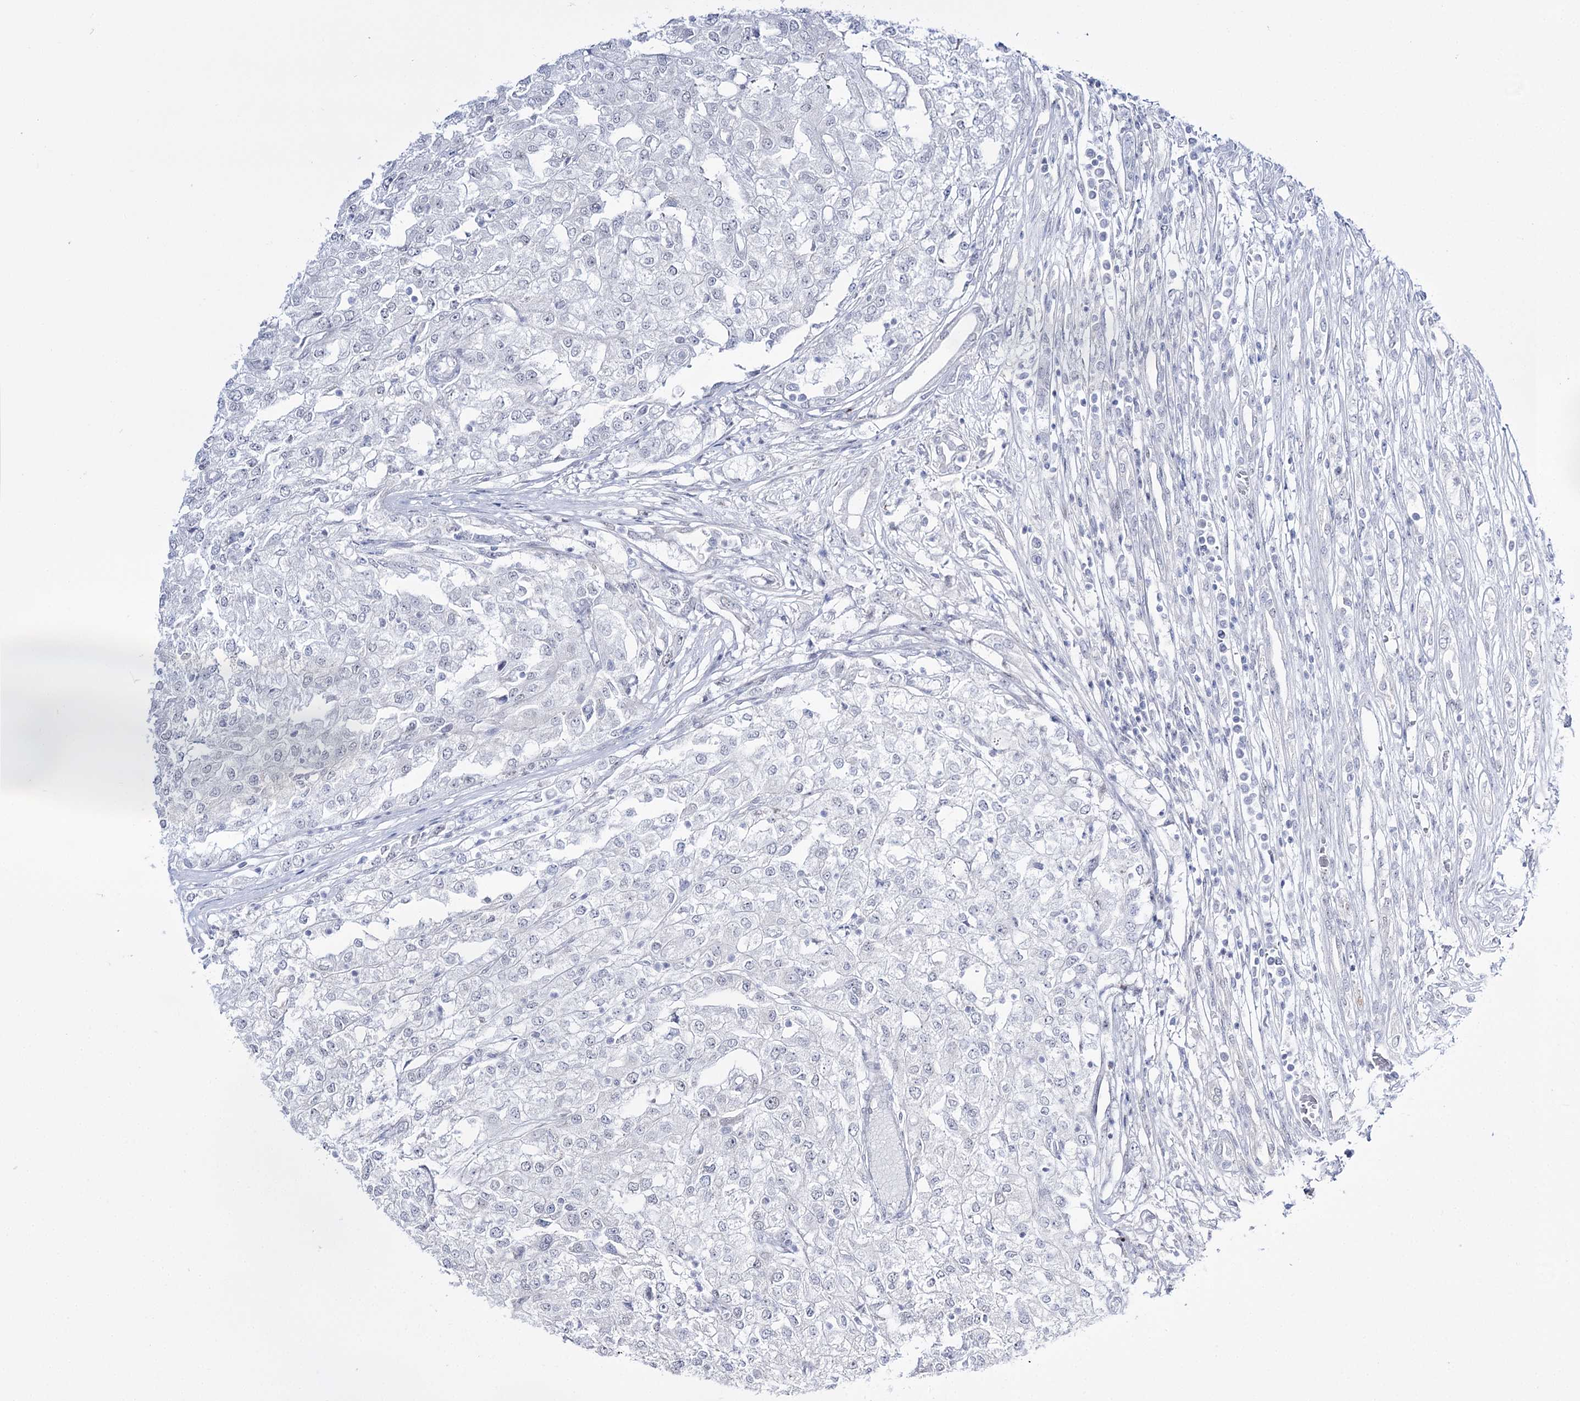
{"staining": {"intensity": "negative", "quantity": "none", "location": "none"}, "tissue": "renal cancer", "cell_type": "Tumor cells", "image_type": "cancer", "snomed": [{"axis": "morphology", "description": "Adenocarcinoma, NOS"}, {"axis": "topography", "description": "Kidney"}], "caption": "Immunohistochemistry of renal adenocarcinoma exhibits no expression in tumor cells.", "gene": "RBM15B", "patient": {"sex": "female", "age": 54}}